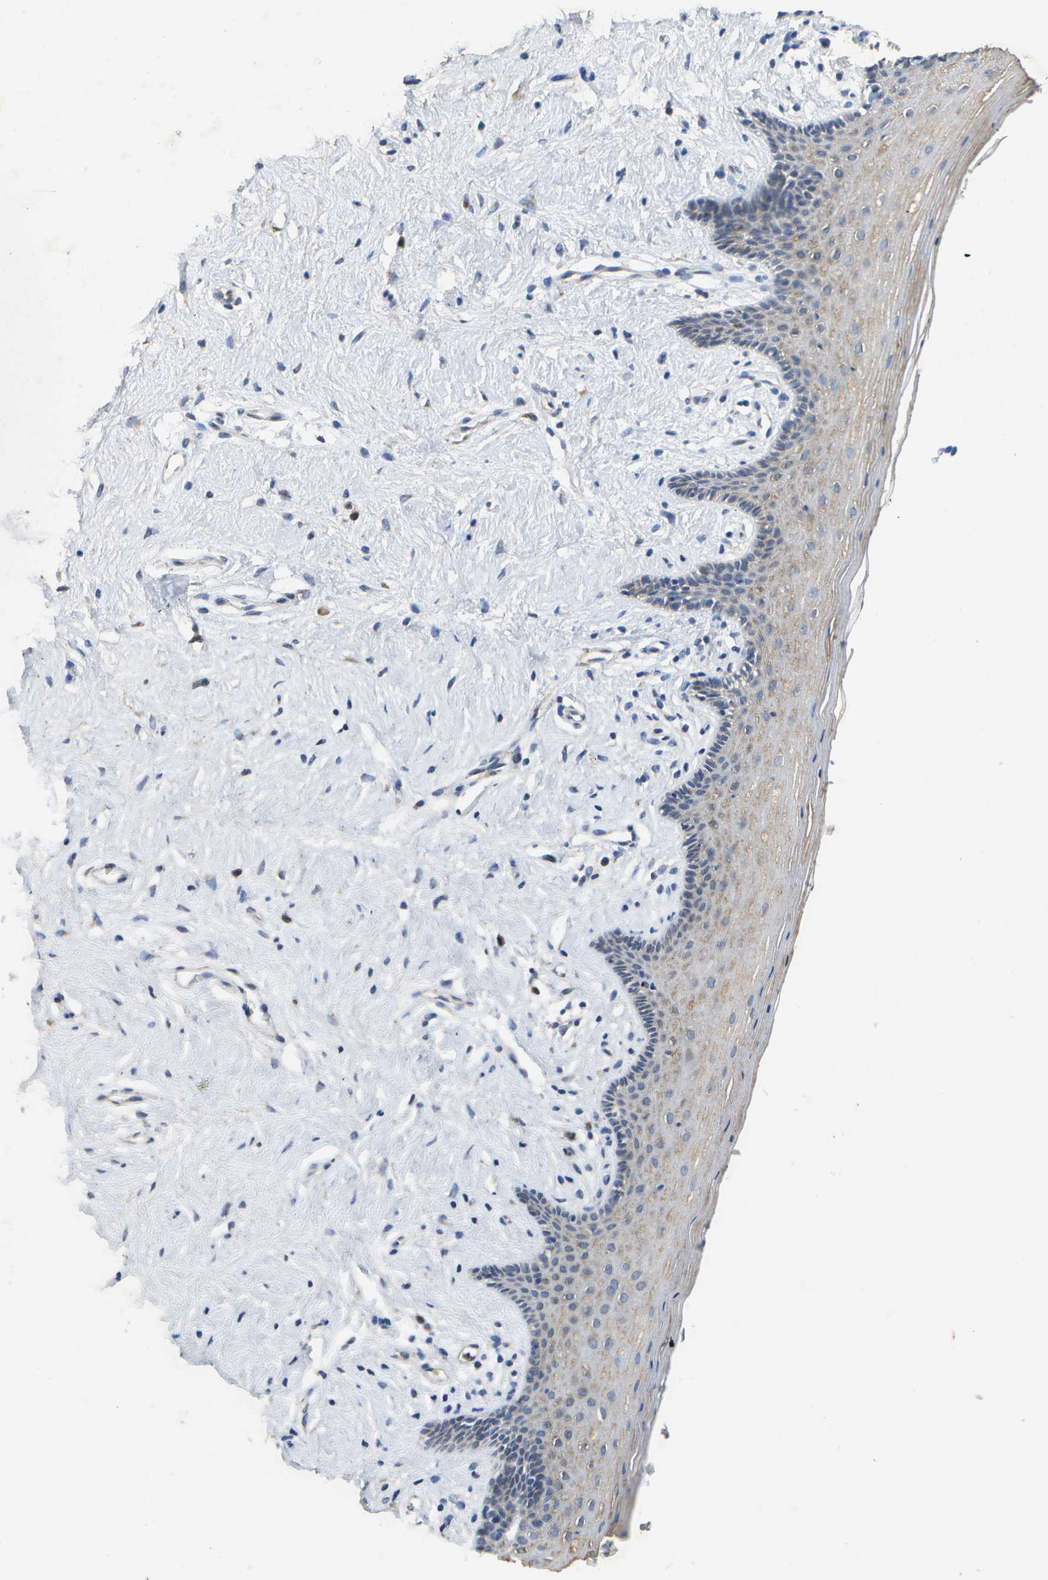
{"staining": {"intensity": "weak", "quantity": "25%-75%", "location": "cytoplasmic/membranous"}, "tissue": "vagina", "cell_type": "Squamous epithelial cells", "image_type": "normal", "snomed": [{"axis": "morphology", "description": "Normal tissue, NOS"}, {"axis": "topography", "description": "Vagina"}], "caption": "A high-resolution micrograph shows immunohistochemistry (IHC) staining of unremarkable vagina, which displays weak cytoplasmic/membranous positivity in approximately 25%-75% of squamous epithelial cells. (Brightfield microscopy of DAB IHC at high magnification).", "gene": "KDELR1", "patient": {"sex": "female", "age": 44}}